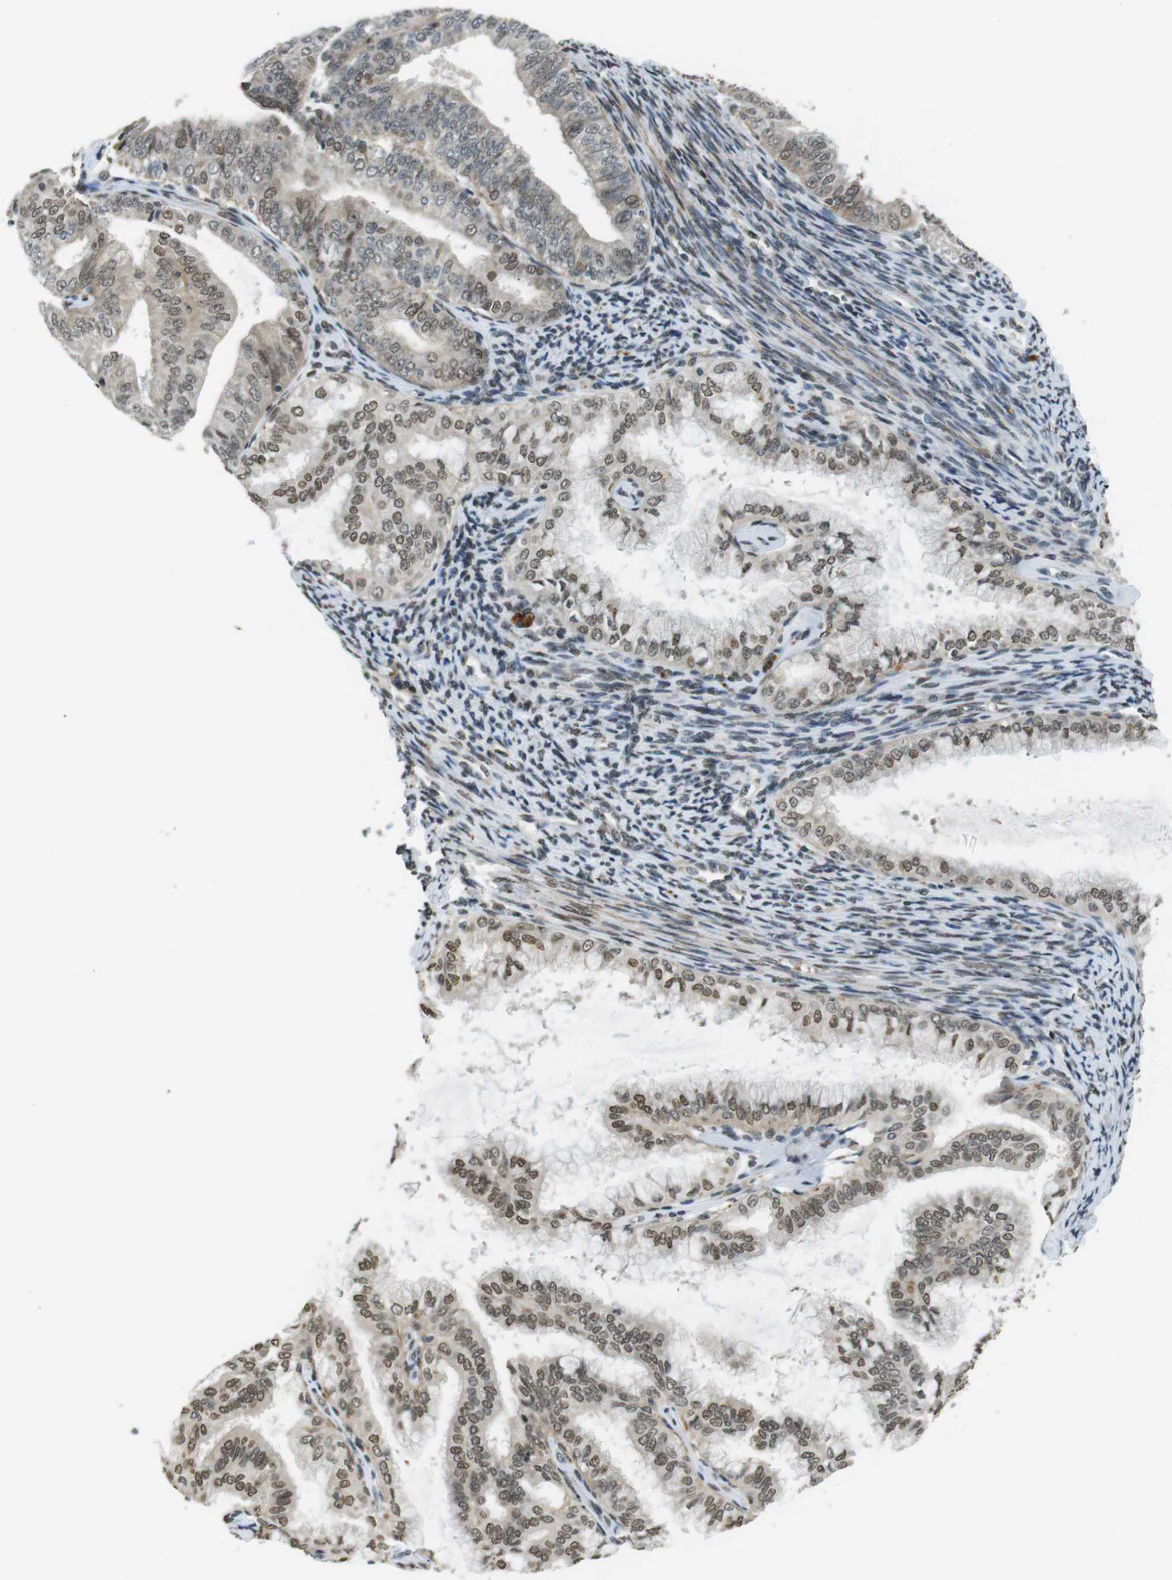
{"staining": {"intensity": "moderate", "quantity": ">75%", "location": "cytoplasmic/membranous,nuclear"}, "tissue": "endometrial cancer", "cell_type": "Tumor cells", "image_type": "cancer", "snomed": [{"axis": "morphology", "description": "Adenocarcinoma, NOS"}, {"axis": "topography", "description": "Endometrium"}], "caption": "Immunohistochemical staining of adenocarcinoma (endometrial) exhibits medium levels of moderate cytoplasmic/membranous and nuclear protein staining in approximately >75% of tumor cells. Using DAB (3,3'-diaminobenzidine) (brown) and hematoxylin (blue) stains, captured at high magnification using brightfield microscopy.", "gene": "USP7", "patient": {"sex": "female", "age": 63}}